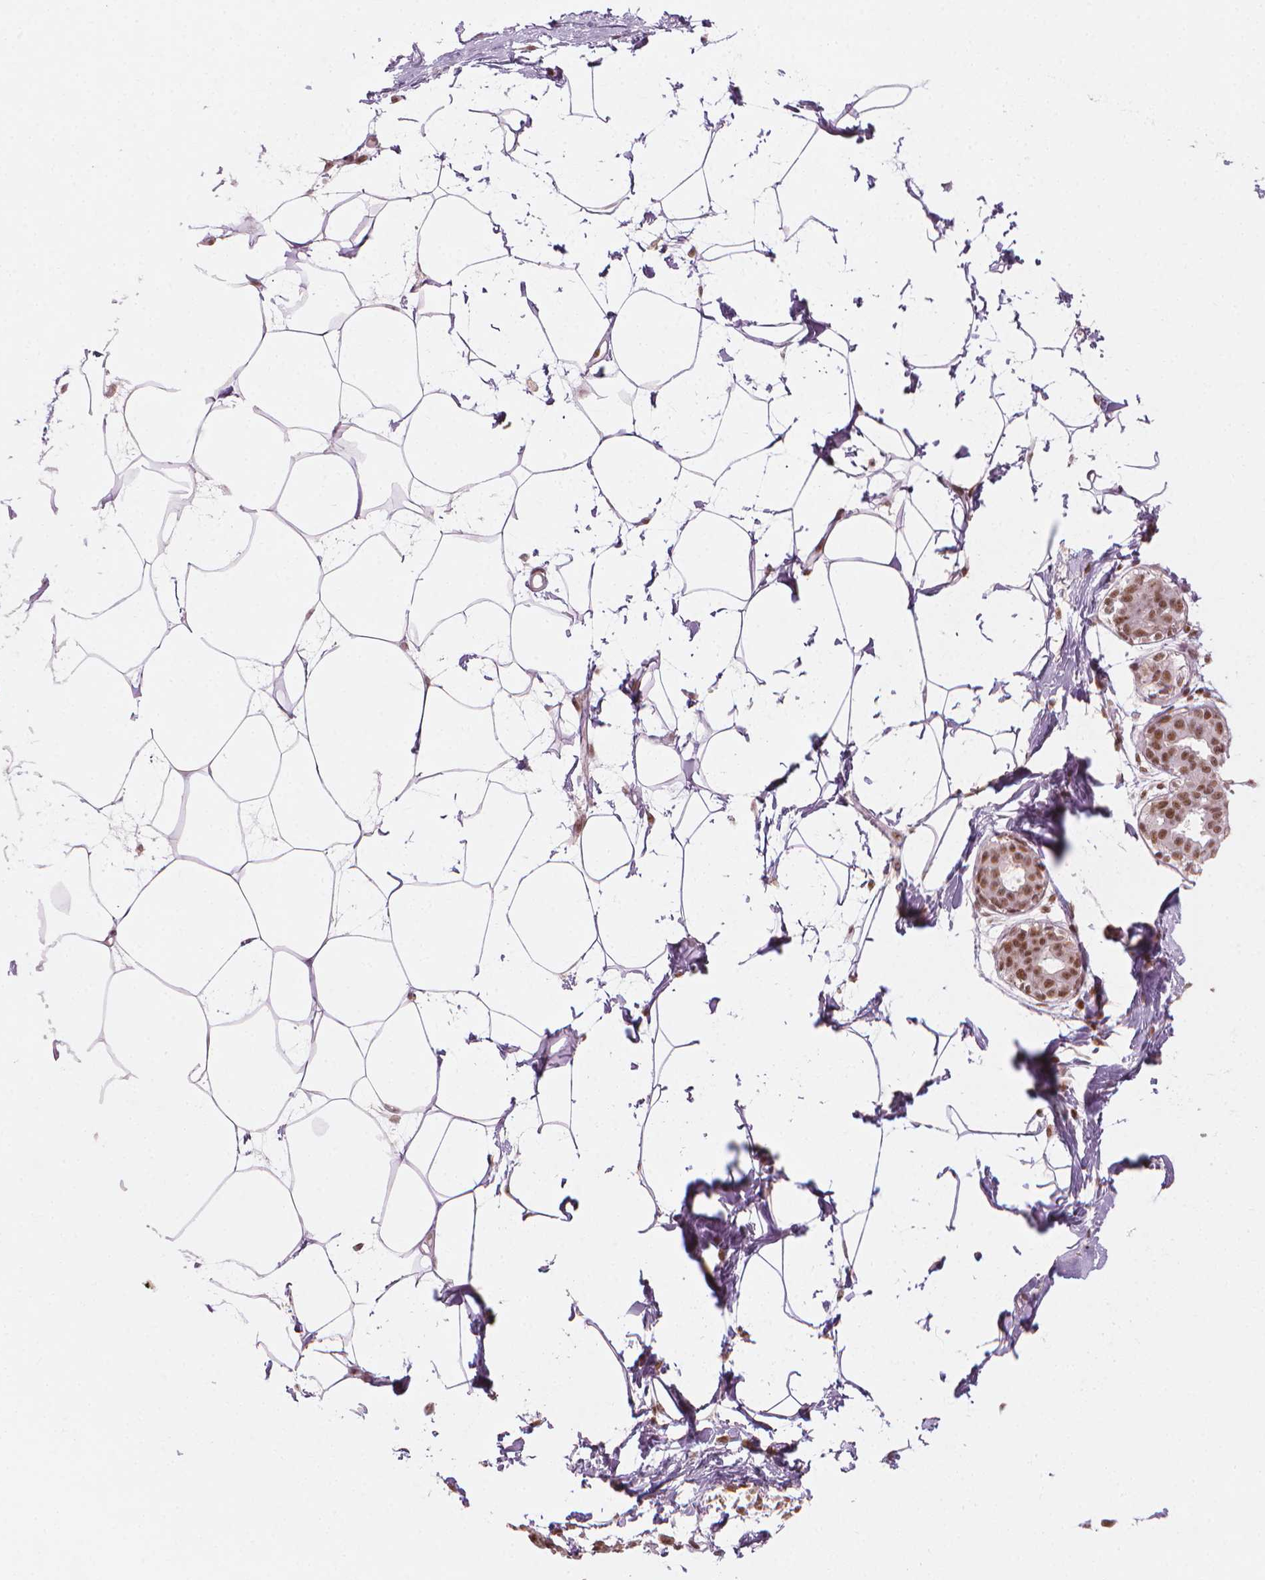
{"staining": {"intensity": "strong", "quantity": ">75%", "location": "nuclear"}, "tissue": "breast", "cell_type": "Adipocytes", "image_type": "normal", "snomed": [{"axis": "morphology", "description": "Normal tissue, NOS"}, {"axis": "topography", "description": "Breast"}], "caption": "Protein expression analysis of normal human breast reveals strong nuclear expression in approximately >75% of adipocytes.", "gene": "ELF2", "patient": {"sex": "female", "age": 45}}